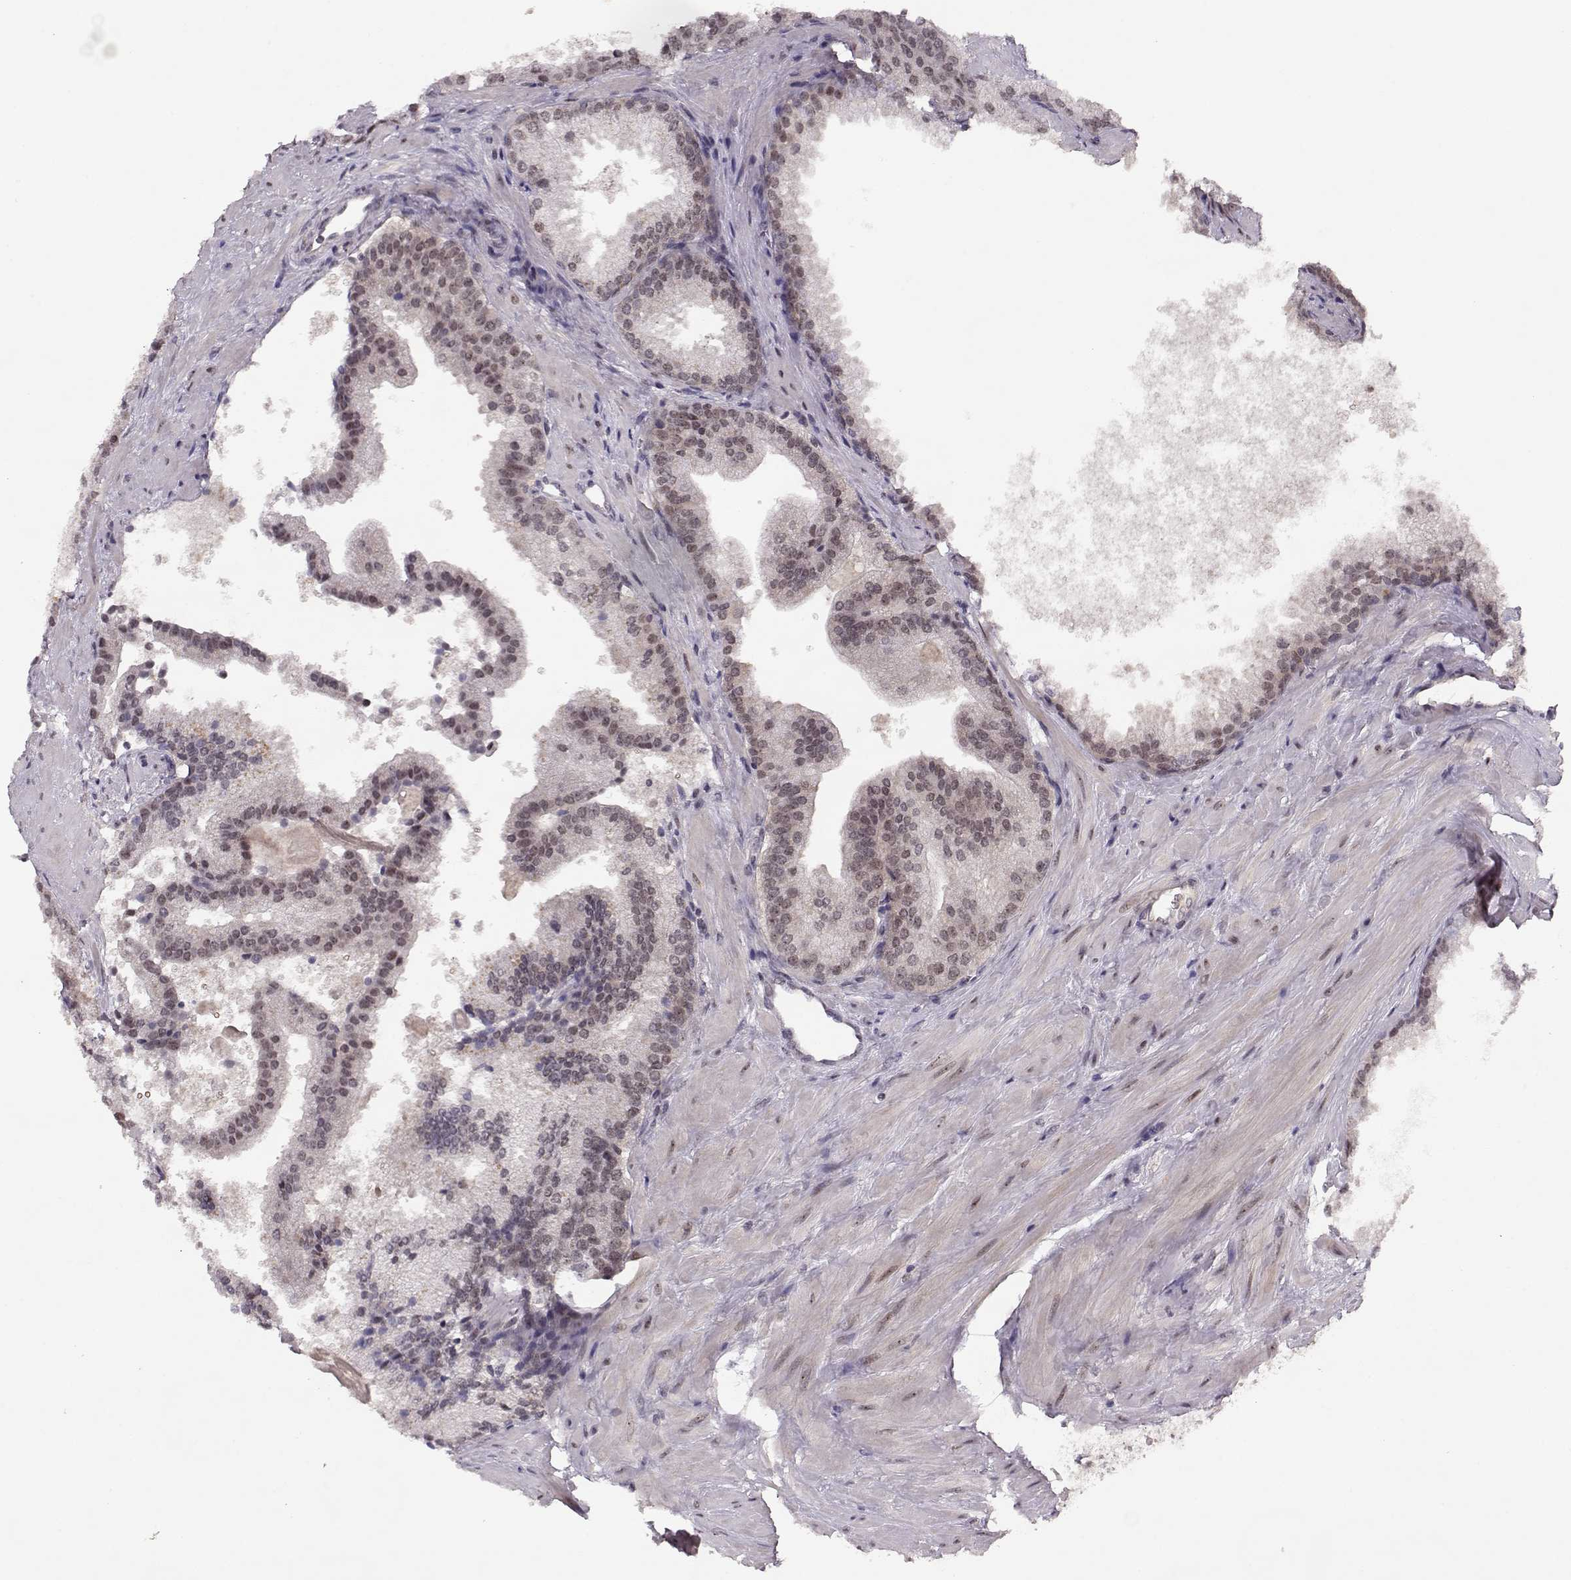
{"staining": {"intensity": "moderate", "quantity": "<25%", "location": "nuclear"}, "tissue": "prostate cancer", "cell_type": "Tumor cells", "image_type": "cancer", "snomed": [{"axis": "morphology", "description": "Adenocarcinoma, Low grade"}, {"axis": "topography", "description": "Prostate"}], "caption": "Moderate nuclear positivity for a protein is present in approximately <25% of tumor cells of prostate low-grade adenocarcinoma using immunohistochemistry.", "gene": "CSNK2A1", "patient": {"sex": "male", "age": 56}}